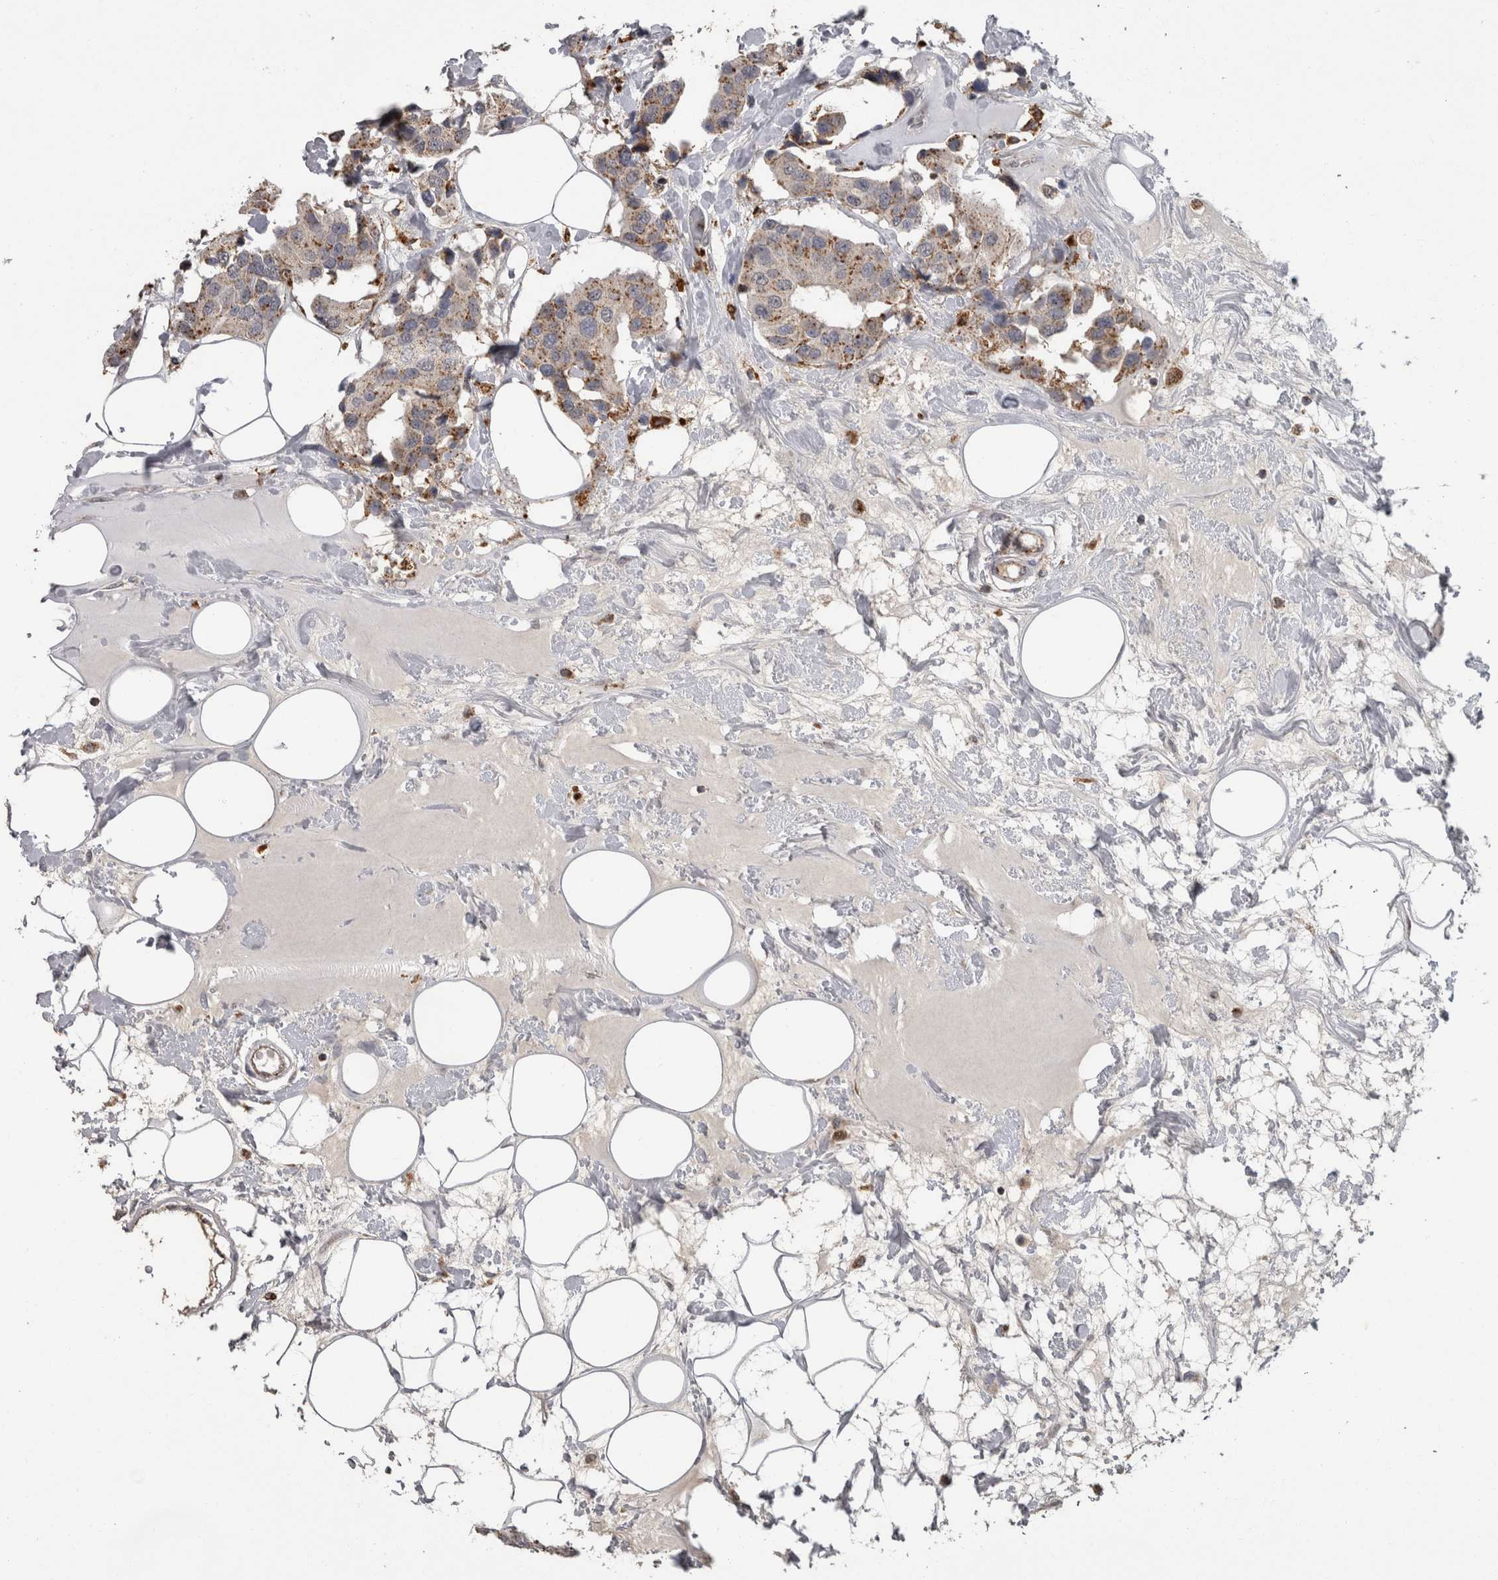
{"staining": {"intensity": "moderate", "quantity": "25%-75%", "location": "cytoplasmic/membranous"}, "tissue": "breast cancer", "cell_type": "Tumor cells", "image_type": "cancer", "snomed": [{"axis": "morphology", "description": "Normal tissue, NOS"}, {"axis": "morphology", "description": "Duct carcinoma"}, {"axis": "topography", "description": "Breast"}], "caption": "Tumor cells exhibit medium levels of moderate cytoplasmic/membranous positivity in about 25%-75% of cells in human breast infiltrating ductal carcinoma.", "gene": "NAAA", "patient": {"sex": "female", "age": 39}}